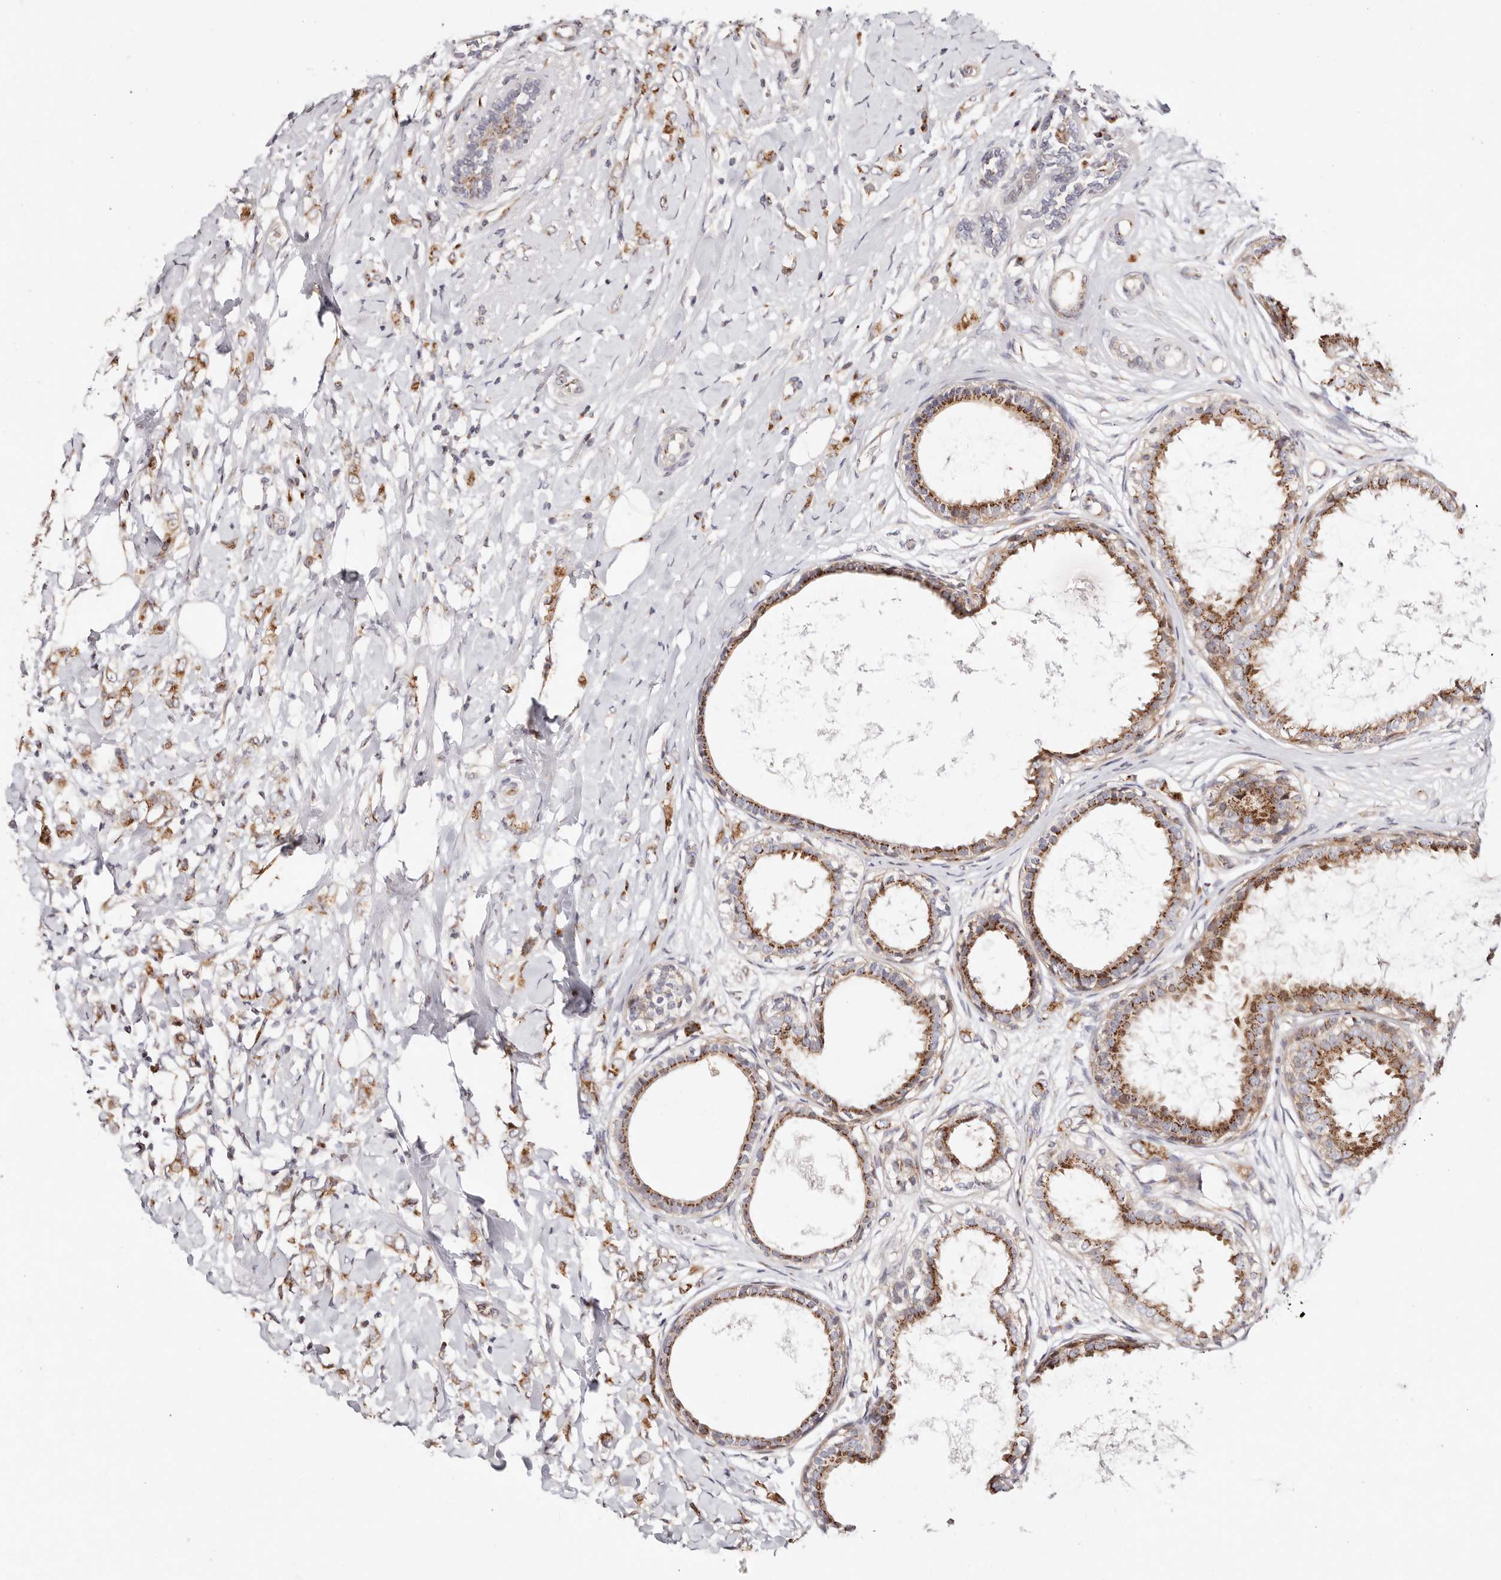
{"staining": {"intensity": "moderate", "quantity": ">75%", "location": "cytoplasmic/membranous"}, "tissue": "breast cancer", "cell_type": "Tumor cells", "image_type": "cancer", "snomed": [{"axis": "morphology", "description": "Normal tissue, NOS"}, {"axis": "morphology", "description": "Lobular carcinoma"}, {"axis": "topography", "description": "Breast"}], "caption": "DAB (3,3'-diaminobenzidine) immunohistochemical staining of lobular carcinoma (breast) exhibits moderate cytoplasmic/membranous protein positivity in about >75% of tumor cells.", "gene": "MAPK6", "patient": {"sex": "female", "age": 47}}